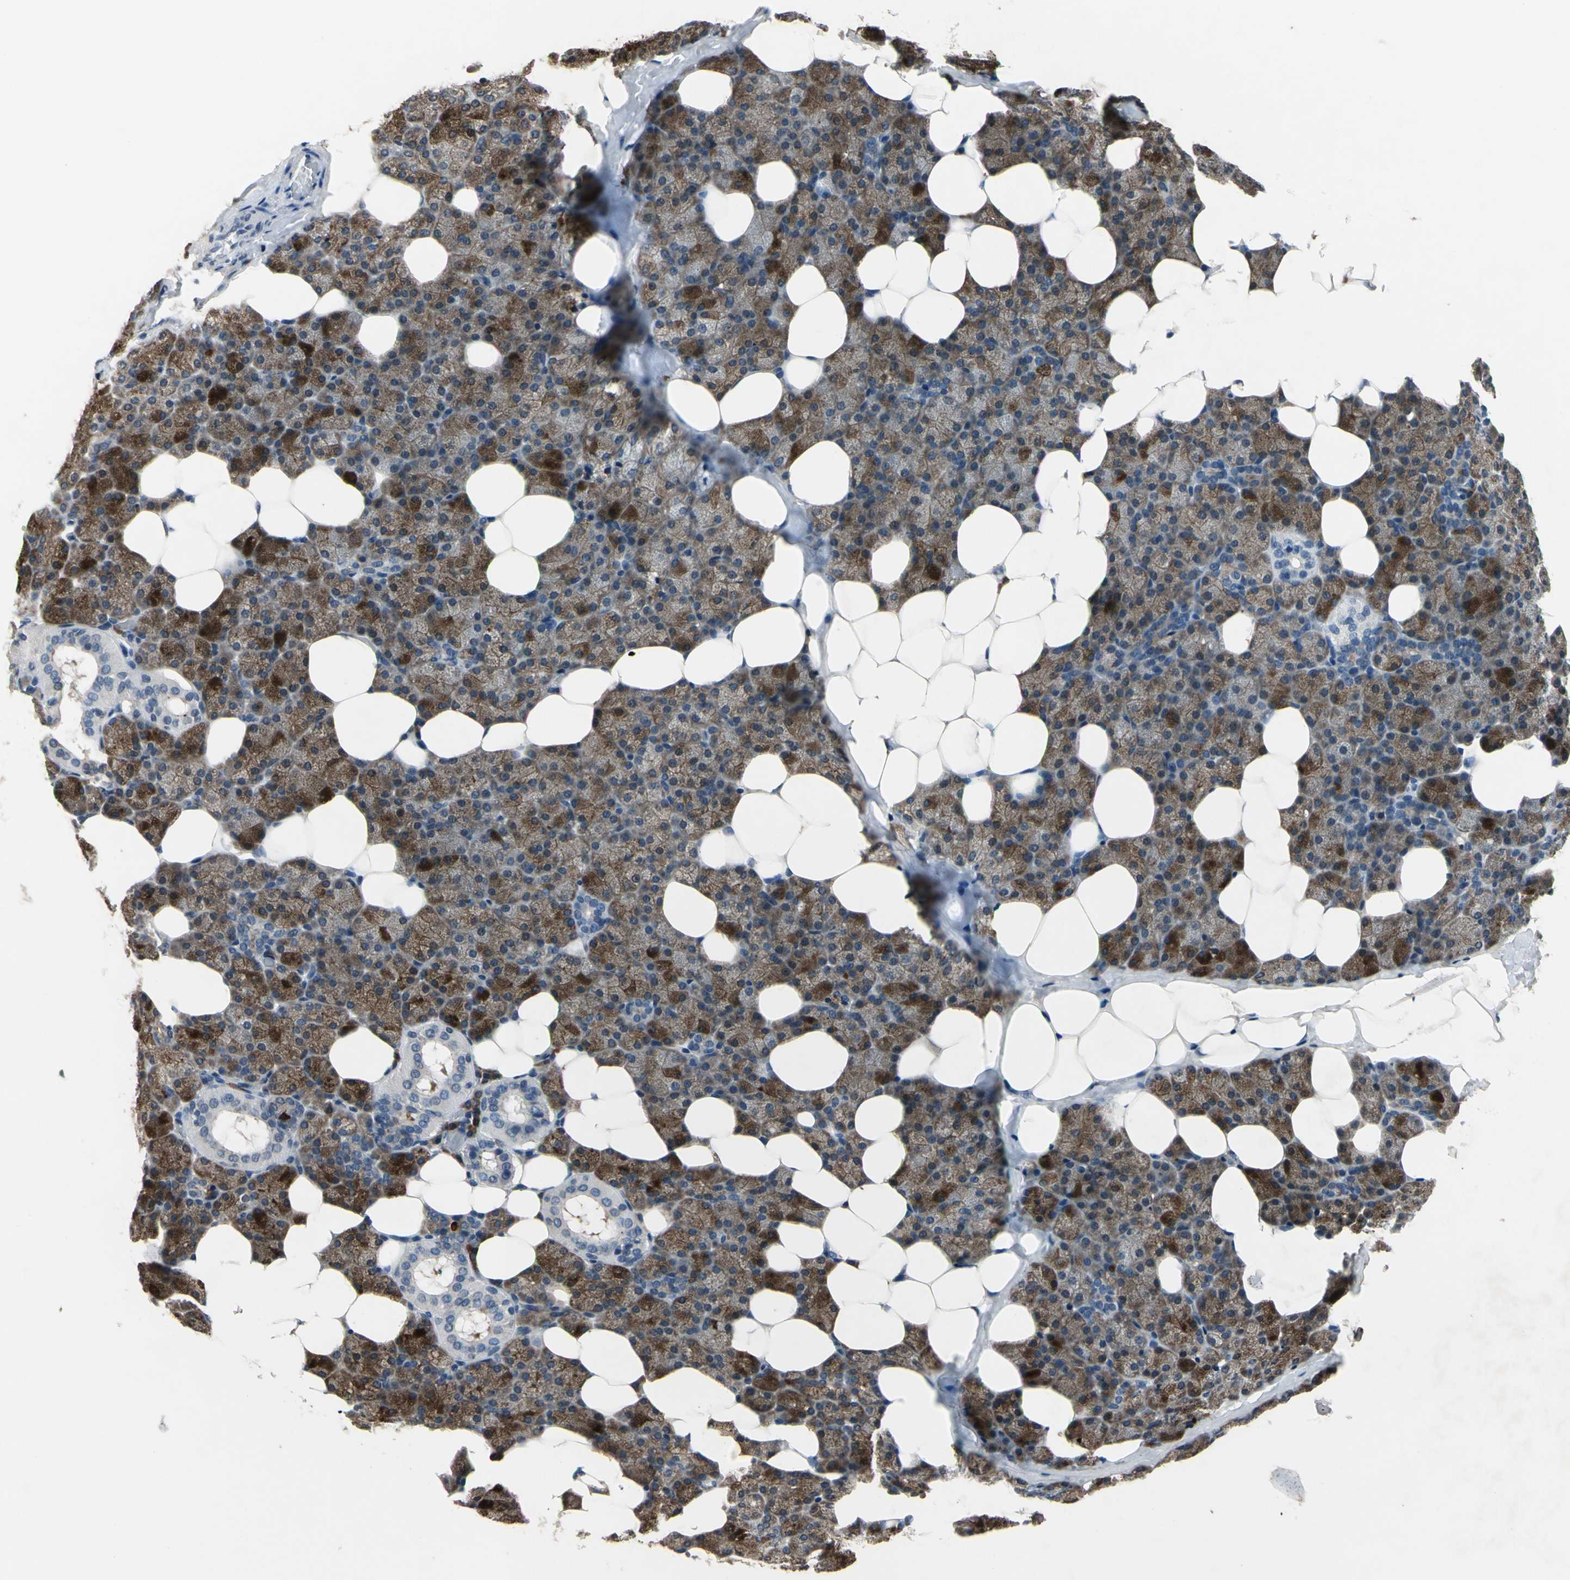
{"staining": {"intensity": "strong", "quantity": "25%-75%", "location": "cytoplasmic/membranous"}, "tissue": "salivary gland", "cell_type": "Glandular cells", "image_type": "normal", "snomed": [{"axis": "morphology", "description": "Normal tissue, NOS"}, {"axis": "topography", "description": "Lymph node"}, {"axis": "topography", "description": "Salivary gland"}], "caption": "The histopathology image shows a brown stain indicating the presence of a protein in the cytoplasmic/membranous of glandular cells in salivary gland.", "gene": "SELENOK", "patient": {"sex": "male", "age": 8}}